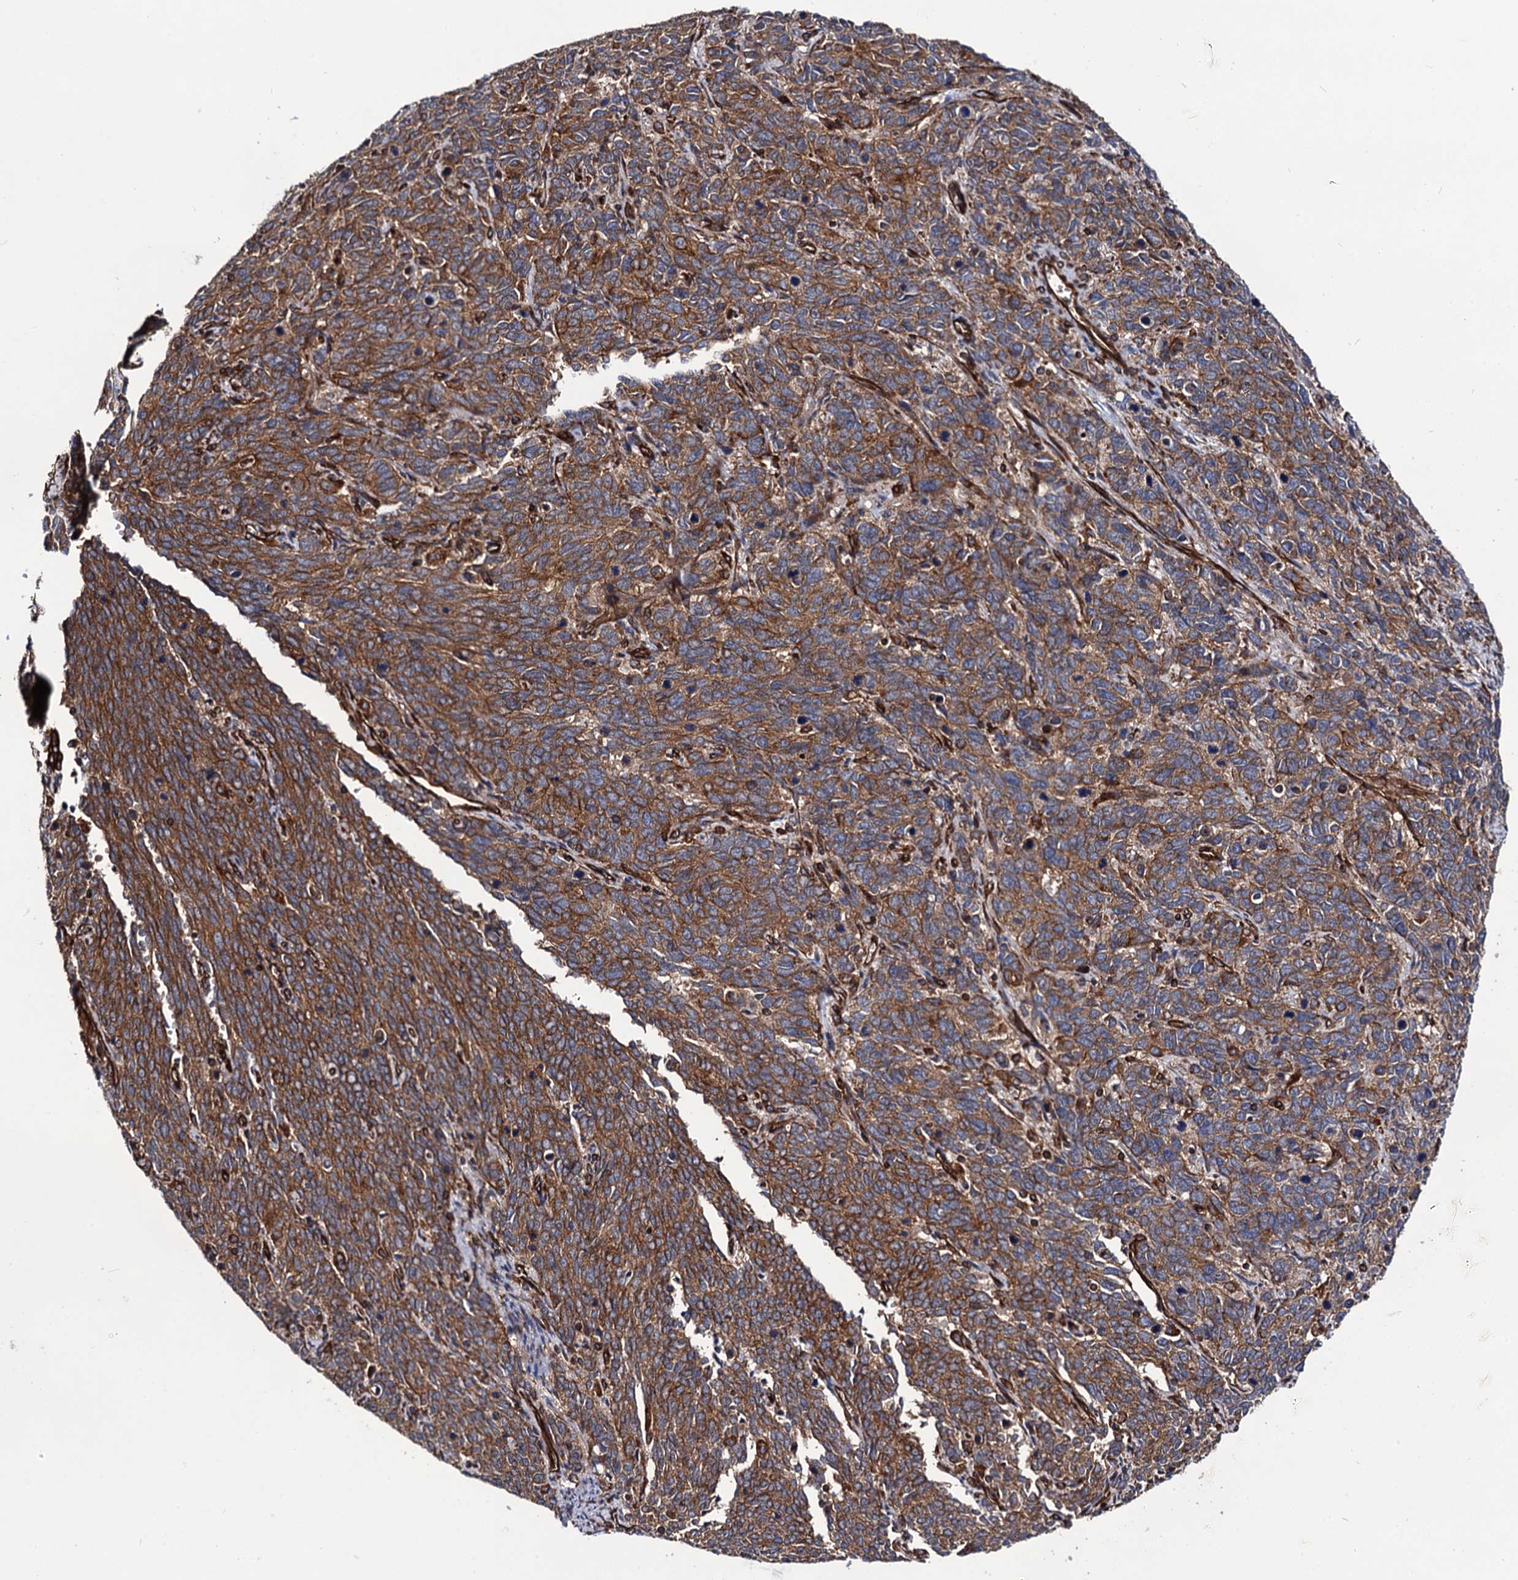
{"staining": {"intensity": "moderate", "quantity": ">75%", "location": "cytoplasmic/membranous"}, "tissue": "cervical cancer", "cell_type": "Tumor cells", "image_type": "cancer", "snomed": [{"axis": "morphology", "description": "Squamous cell carcinoma, NOS"}, {"axis": "topography", "description": "Cervix"}], "caption": "Immunohistochemical staining of cervical squamous cell carcinoma reveals moderate cytoplasmic/membranous protein positivity in about >75% of tumor cells.", "gene": "CIP2A", "patient": {"sex": "female", "age": 60}}